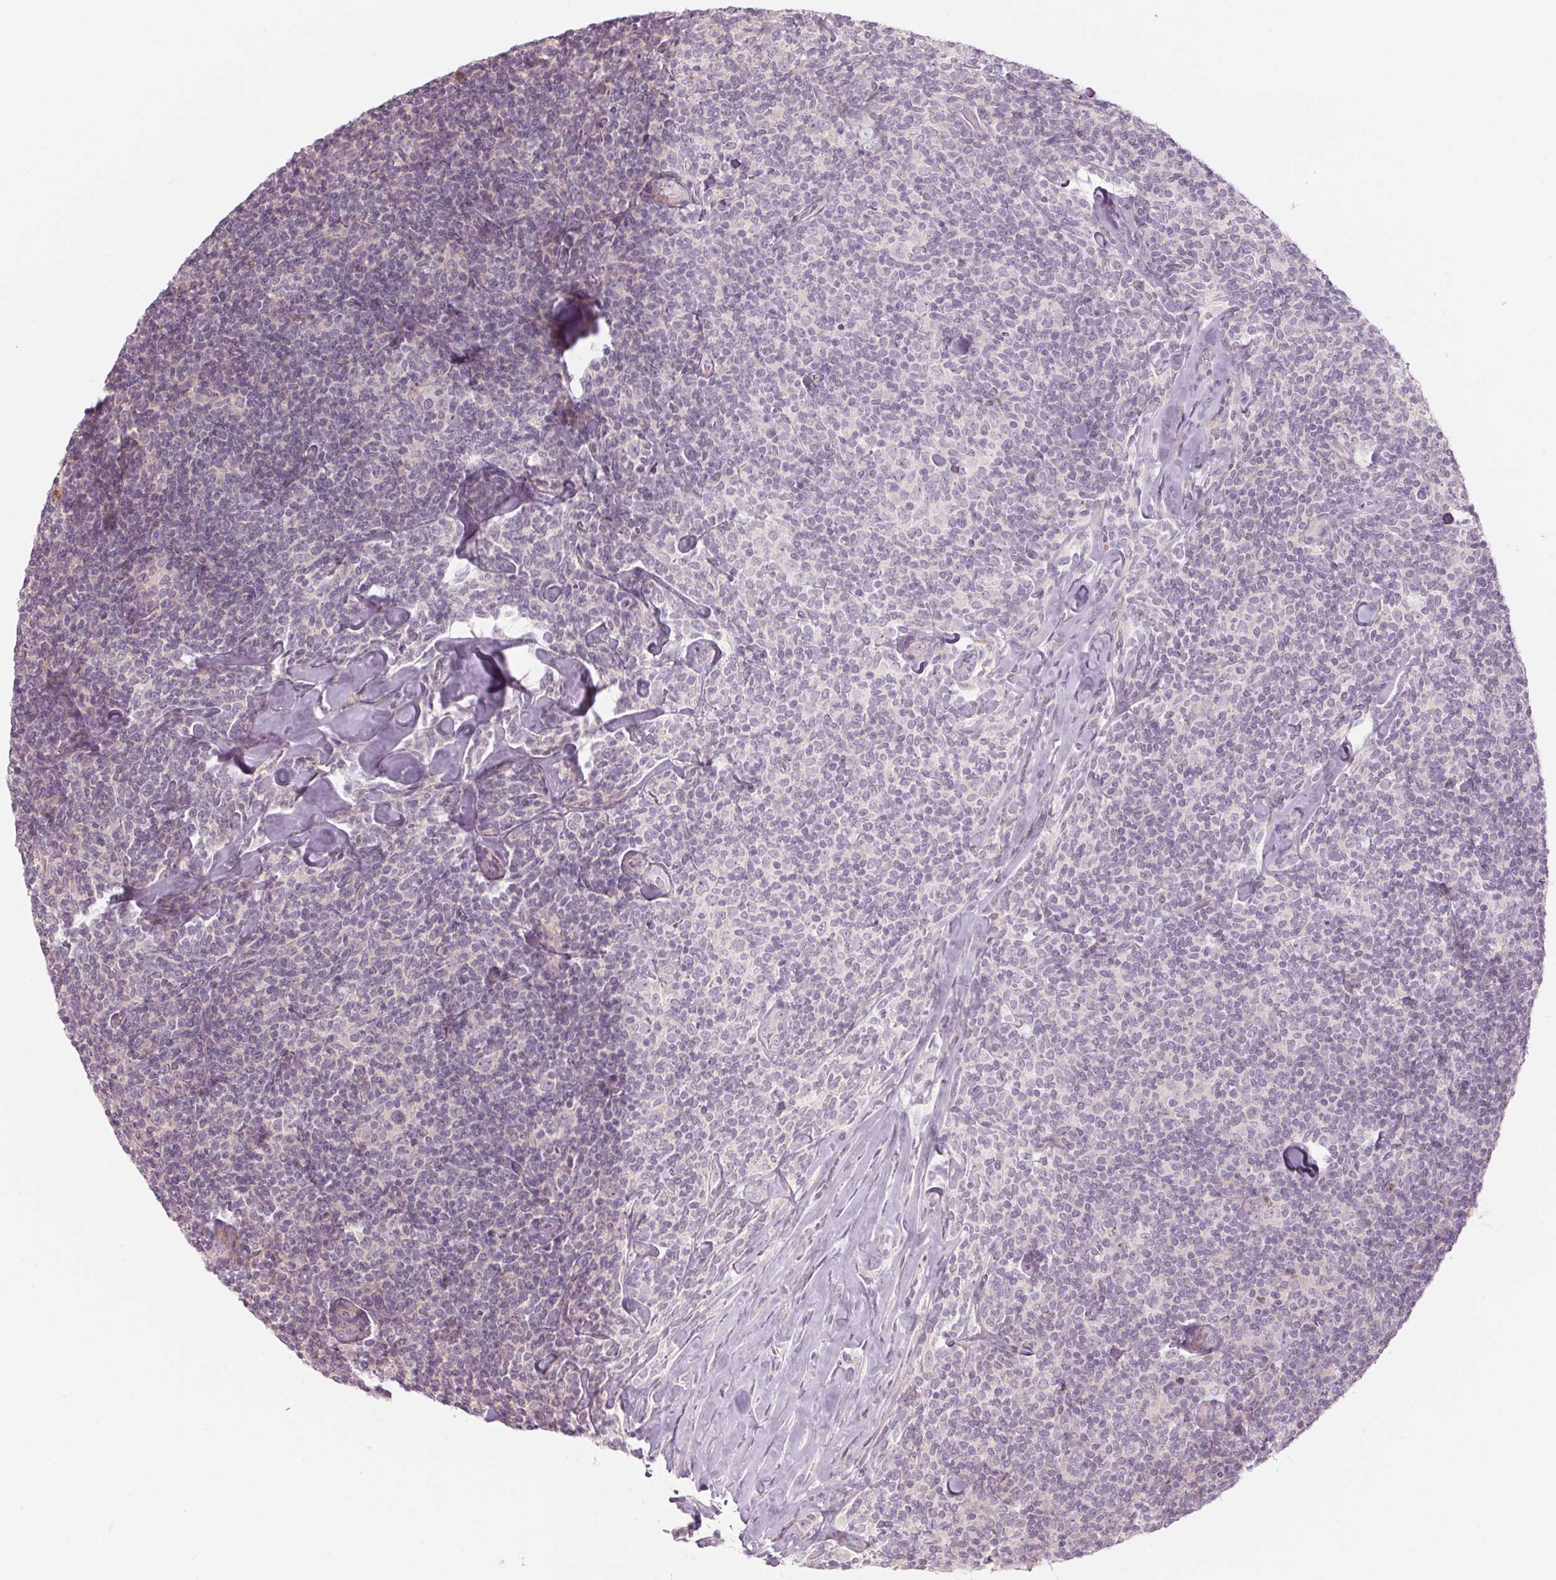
{"staining": {"intensity": "negative", "quantity": "none", "location": "none"}, "tissue": "lymphoma", "cell_type": "Tumor cells", "image_type": "cancer", "snomed": [{"axis": "morphology", "description": "Malignant lymphoma, non-Hodgkin's type, Low grade"}, {"axis": "topography", "description": "Lymph node"}], "caption": "Immunohistochemistry photomicrograph of human low-grade malignant lymphoma, non-Hodgkin's type stained for a protein (brown), which demonstrates no expression in tumor cells.", "gene": "GNMT", "patient": {"sex": "female", "age": 56}}